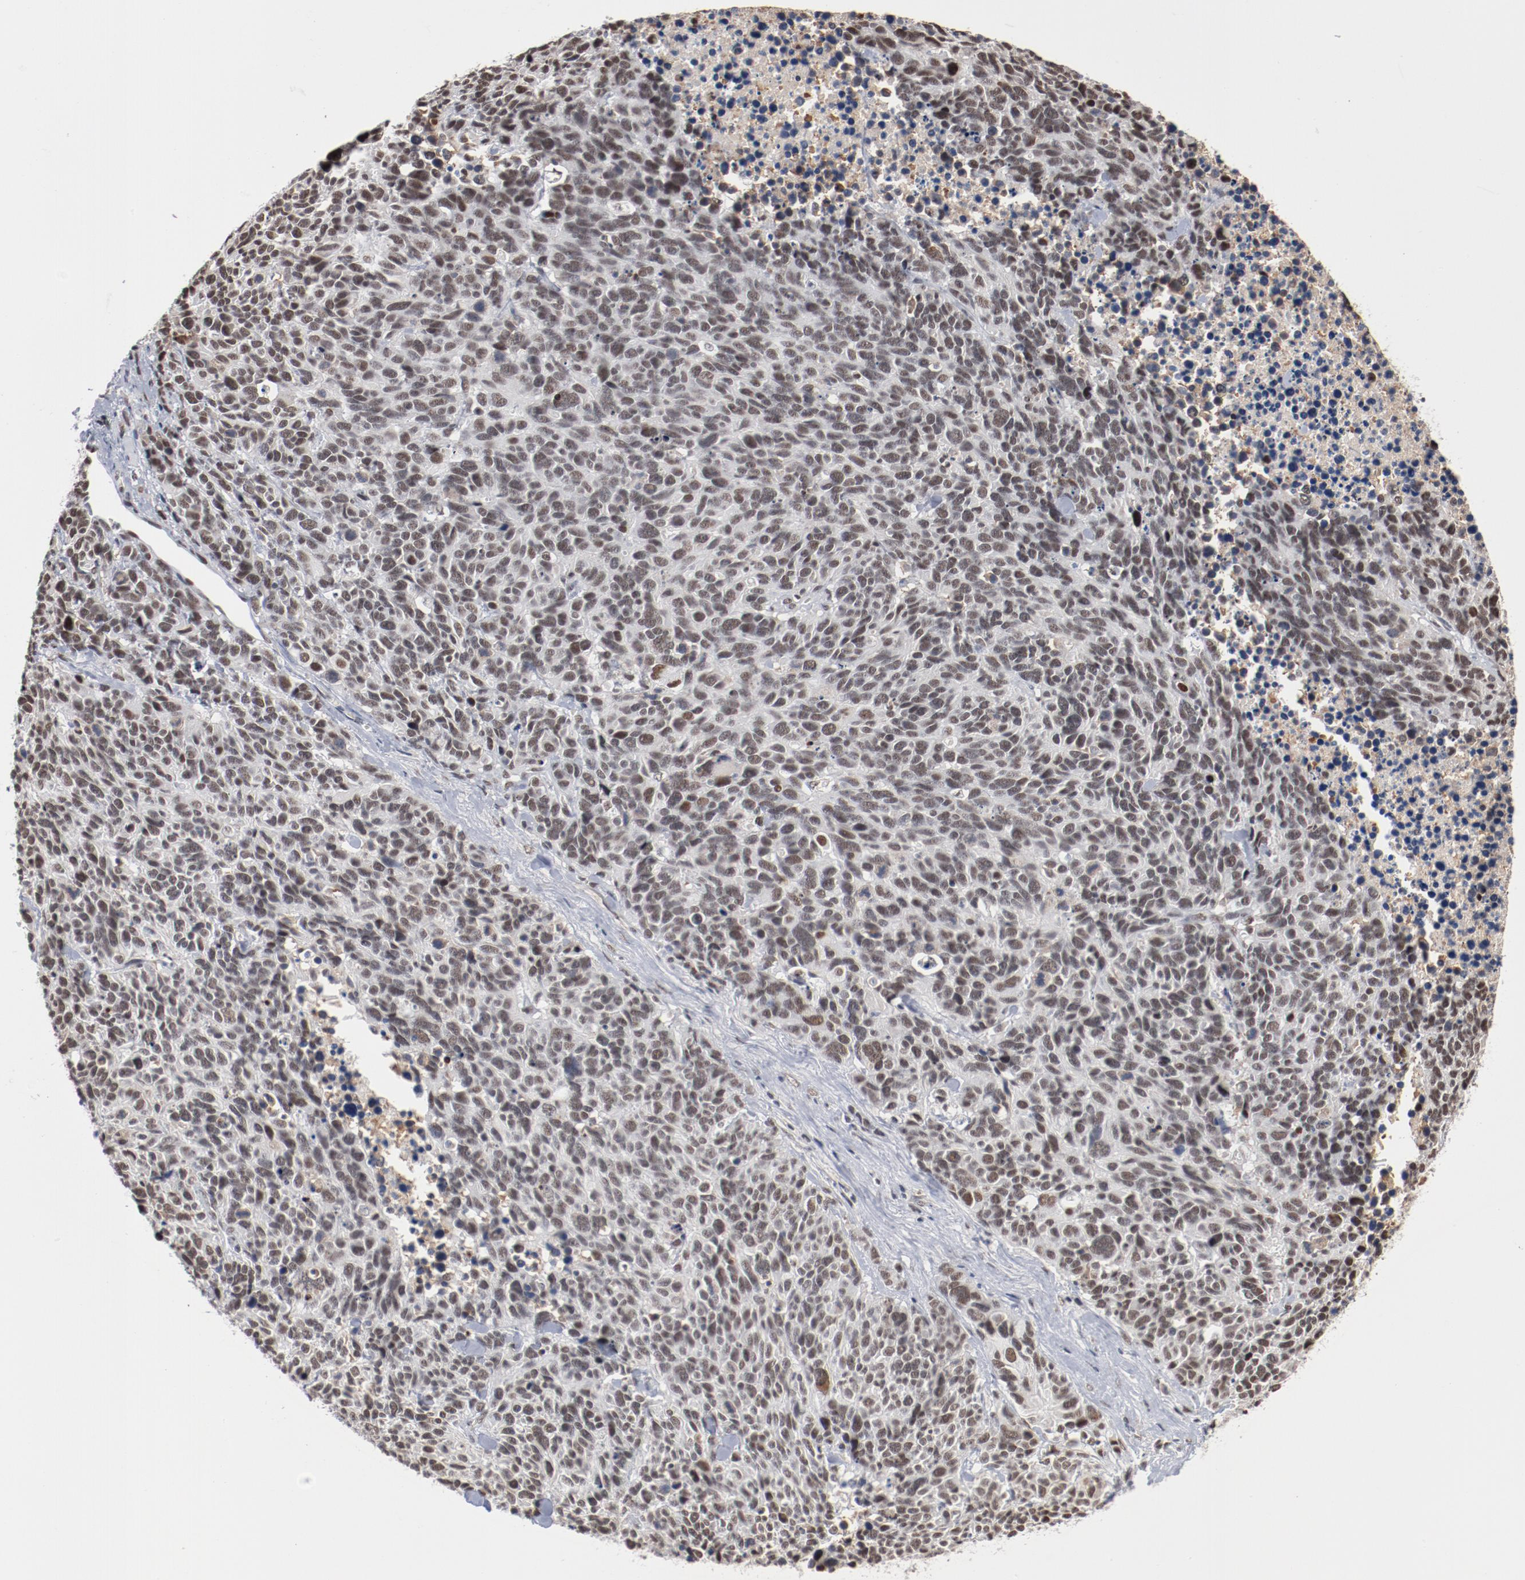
{"staining": {"intensity": "moderate", "quantity": ">75%", "location": "nuclear"}, "tissue": "lung cancer", "cell_type": "Tumor cells", "image_type": "cancer", "snomed": [{"axis": "morphology", "description": "Neoplasm, malignant, NOS"}, {"axis": "topography", "description": "Lung"}], "caption": "A photomicrograph showing moderate nuclear staining in approximately >75% of tumor cells in lung malignant neoplasm, as visualized by brown immunohistochemical staining.", "gene": "BUB3", "patient": {"sex": "female", "age": 58}}